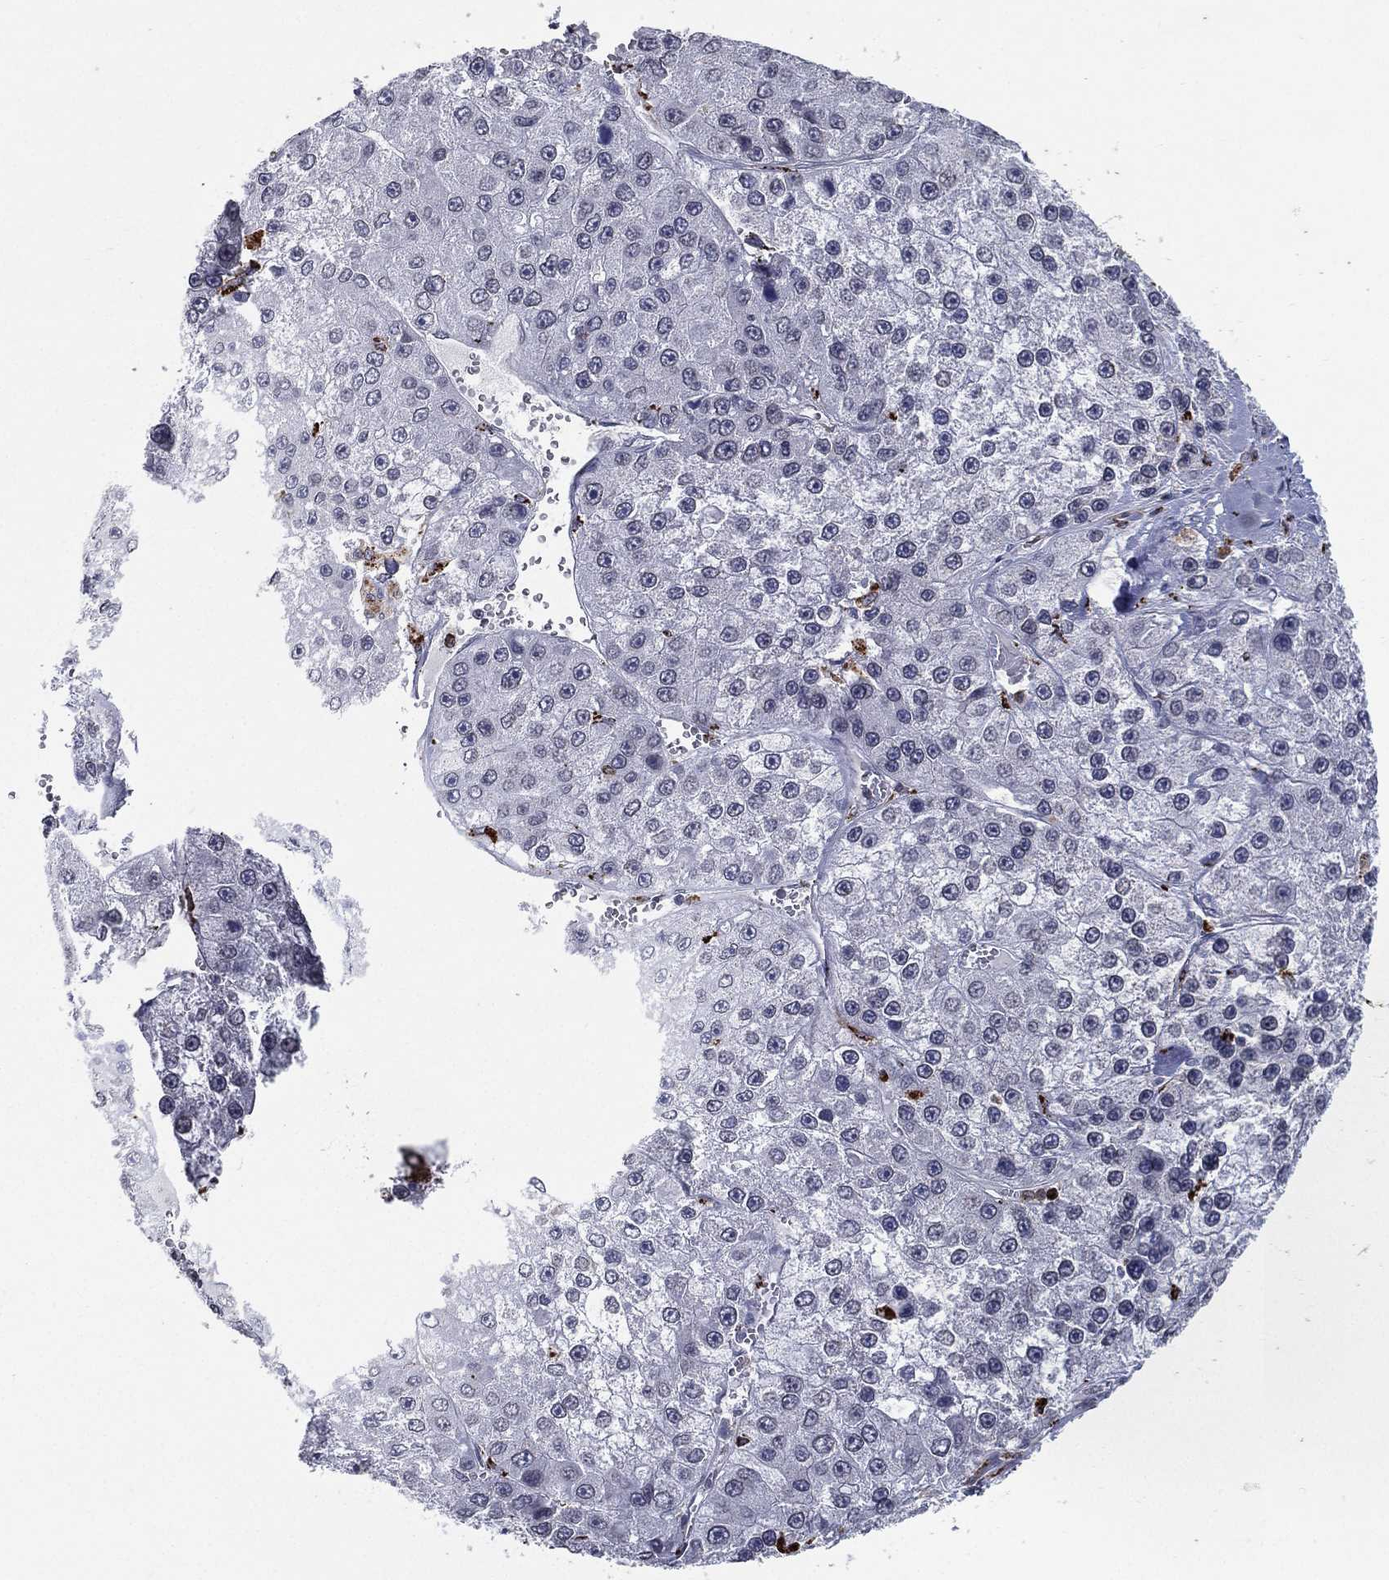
{"staining": {"intensity": "negative", "quantity": "none", "location": "none"}, "tissue": "liver cancer", "cell_type": "Tumor cells", "image_type": "cancer", "snomed": [{"axis": "morphology", "description": "Carcinoma, Hepatocellular, NOS"}, {"axis": "topography", "description": "Liver"}], "caption": "Immunohistochemistry (IHC) of human liver hepatocellular carcinoma exhibits no positivity in tumor cells. (DAB immunohistochemistry (IHC) visualized using brightfield microscopy, high magnification).", "gene": "EVI2B", "patient": {"sex": "female", "age": 73}}